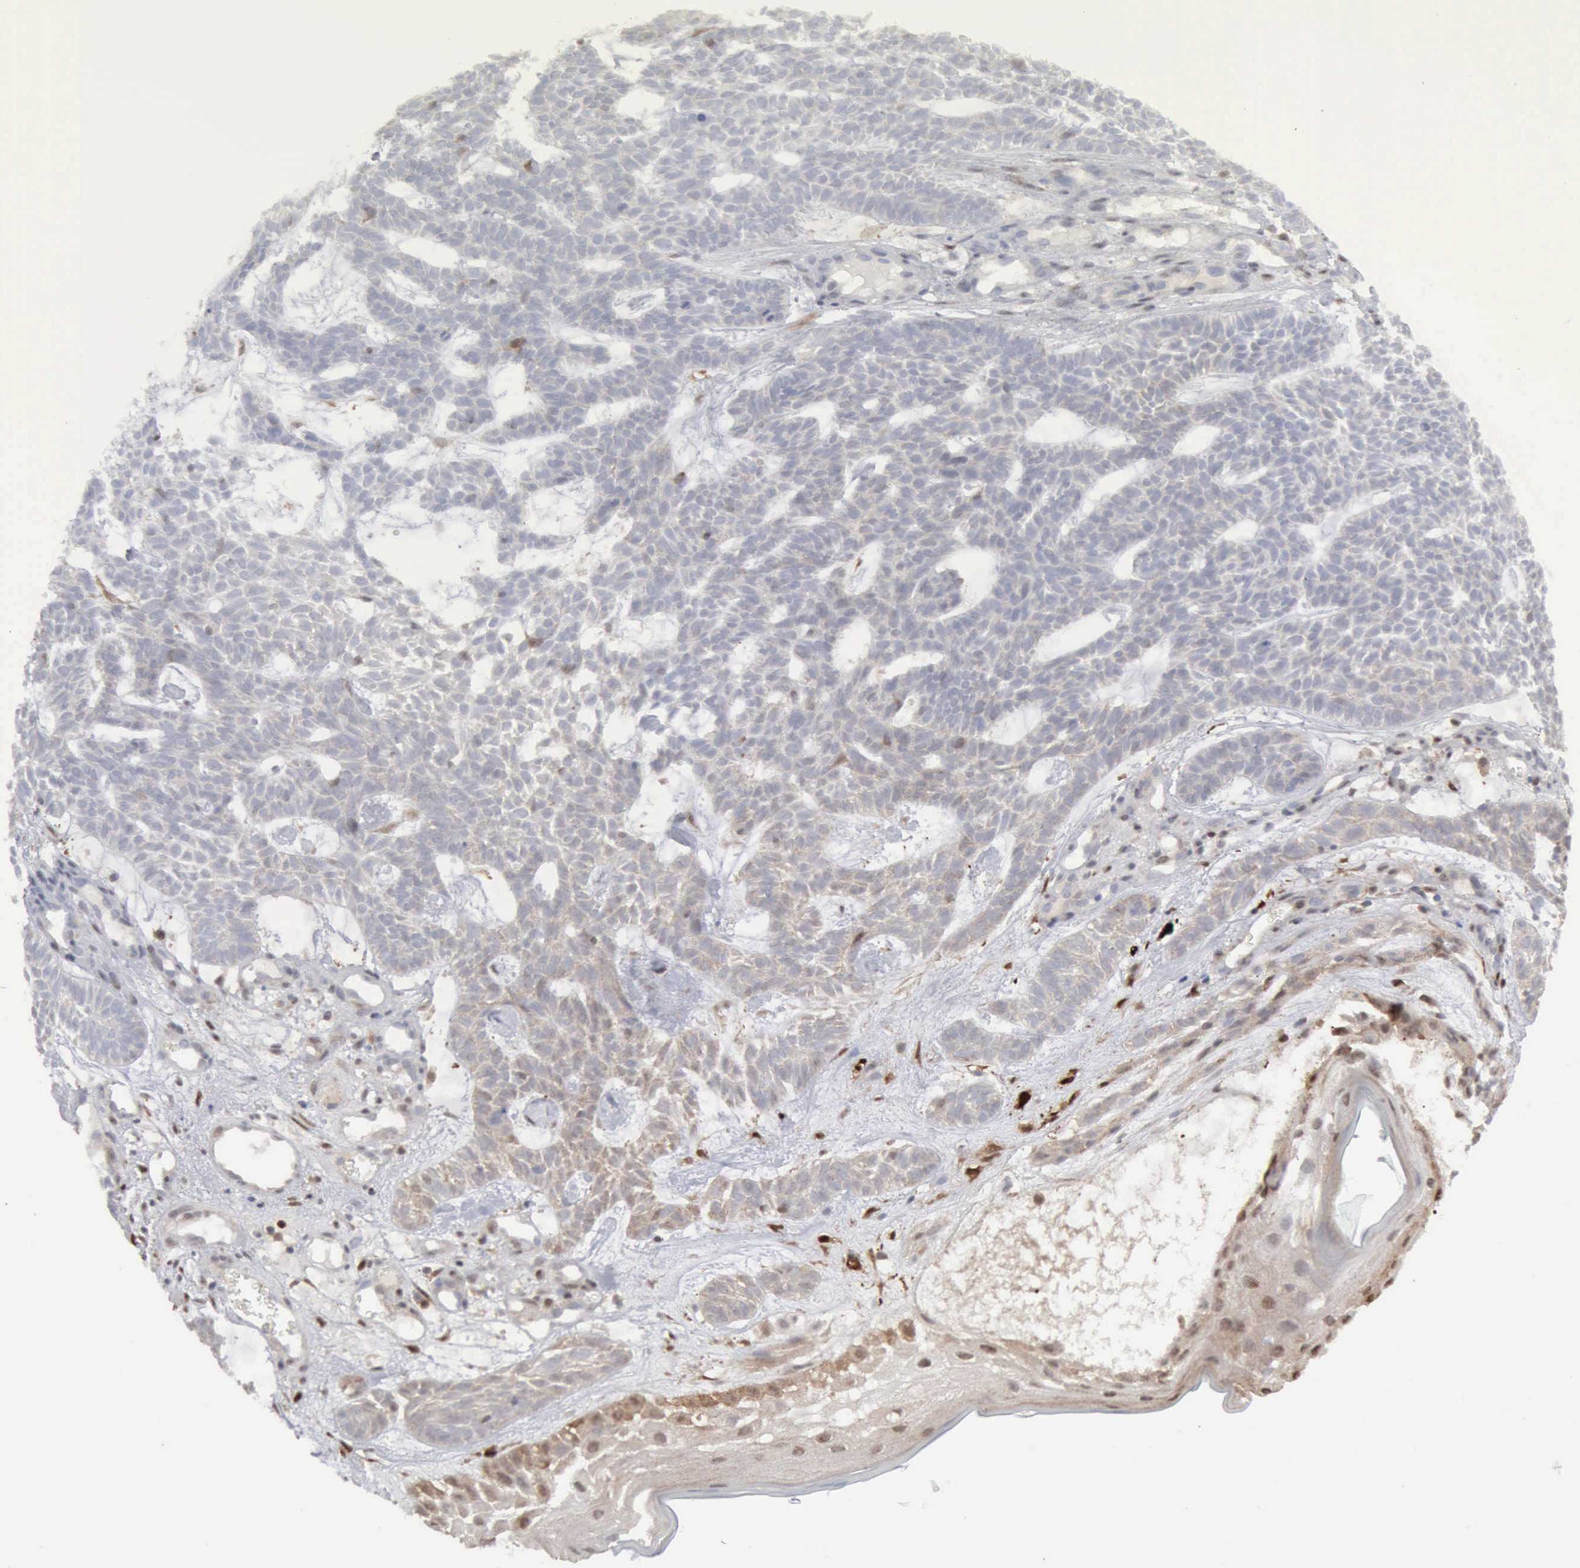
{"staining": {"intensity": "negative", "quantity": "none", "location": "none"}, "tissue": "skin cancer", "cell_type": "Tumor cells", "image_type": "cancer", "snomed": [{"axis": "morphology", "description": "Basal cell carcinoma"}, {"axis": "topography", "description": "Skin"}], "caption": "A high-resolution photomicrograph shows immunohistochemistry (IHC) staining of skin cancer (basal cell carcinoma), which shows no significant positivity in tumor cells.", "gene": "STAT1", "patient": {"sex": "male", "age": 75}}